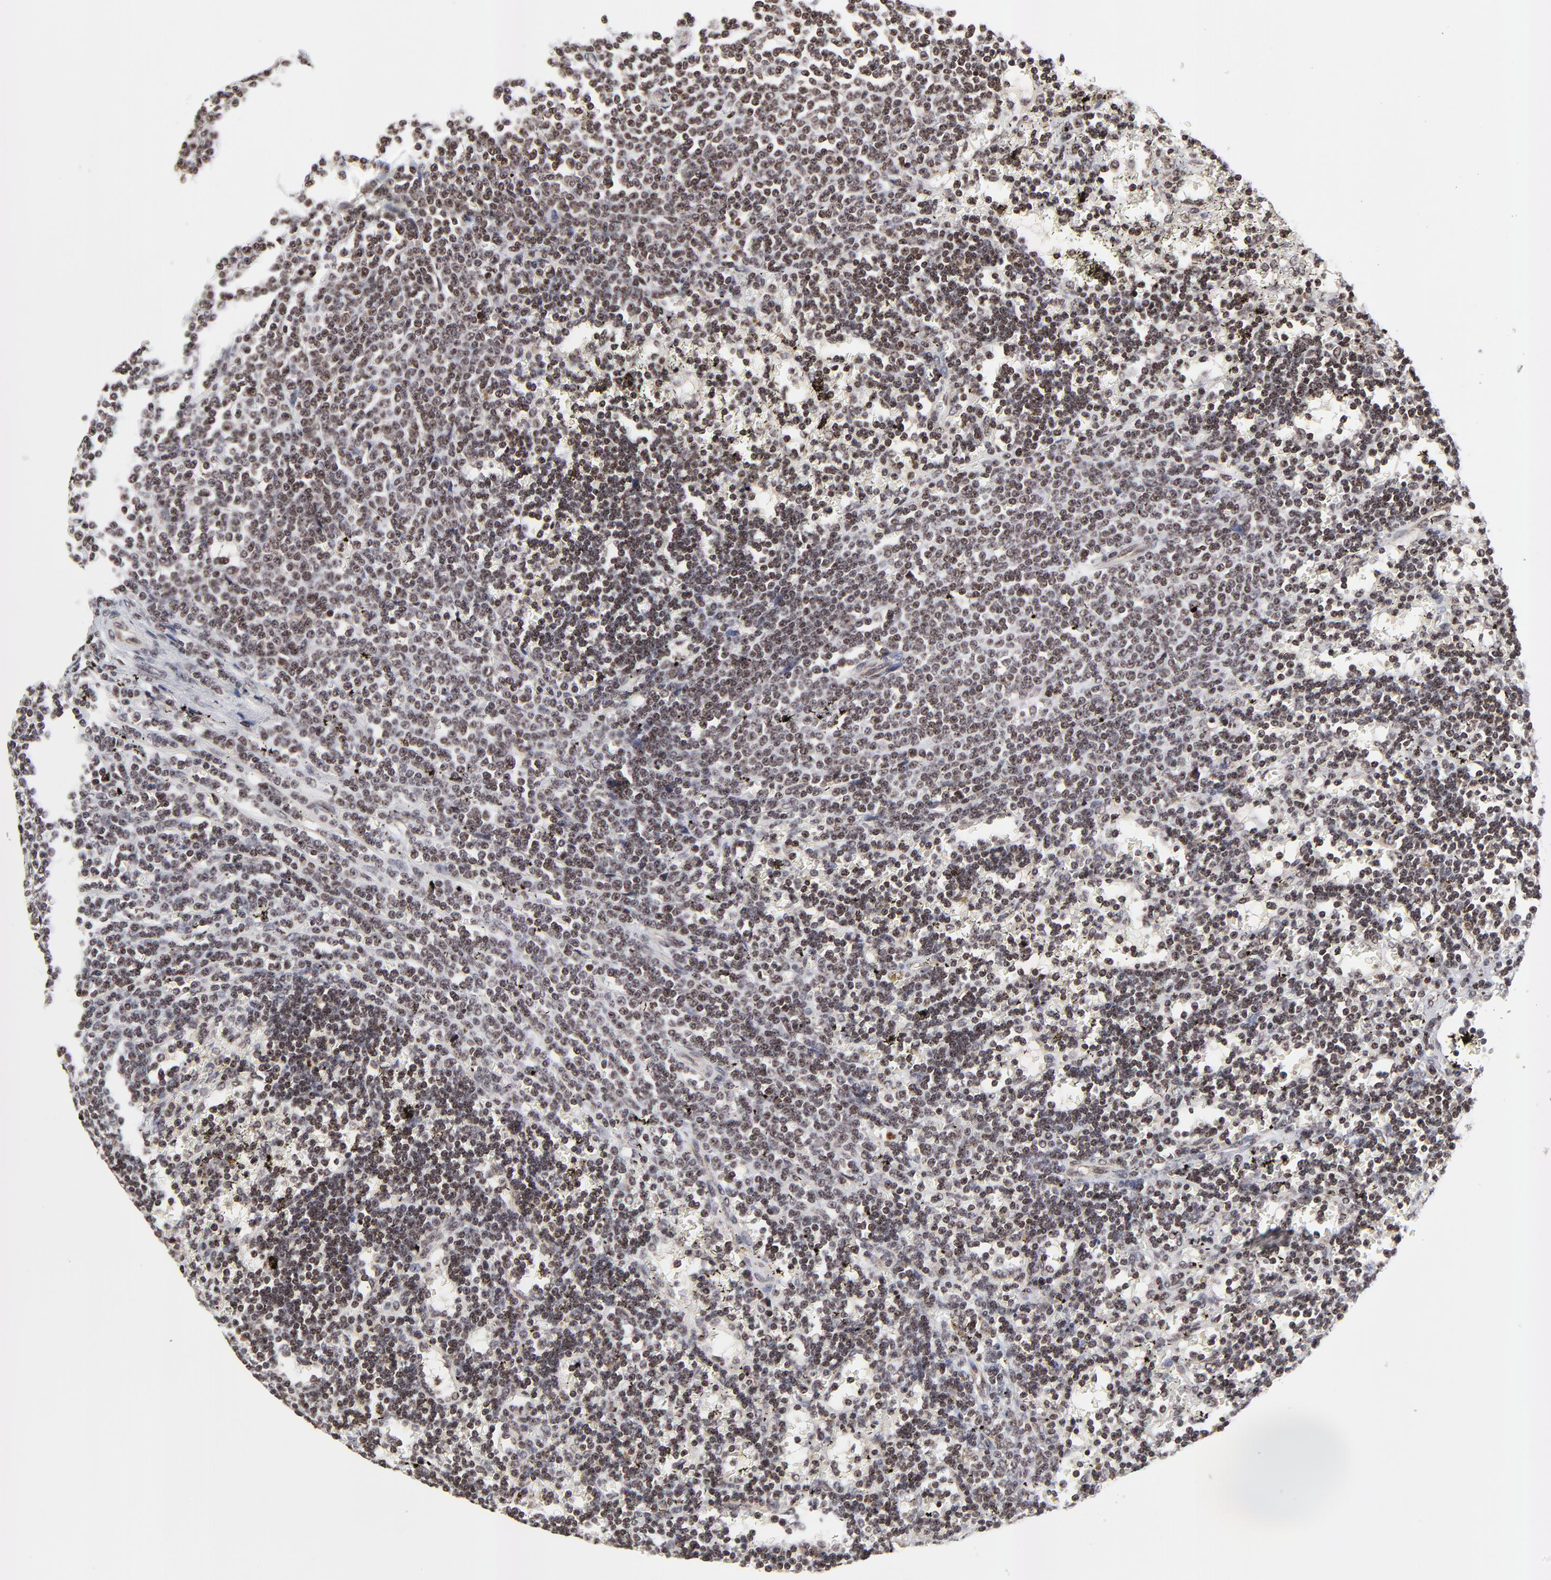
{"staining": {"intensity": "negative", "quantity": "none", "location": "none"}, "tissue": "lymphoma", "cell_type": "Tumor cells", "image_type": "cancer", "snomed": [{"axis": "morphology", "description": "Malignant lymphoma, non-Hodgkin's type, Low grade"}, {"axis": "topography", "description": "Spleen"}], "caption": "This is a image of immunohistochemistry staining of lymphoma, which shows no staining in tumor cells.", "gene": "ZNF777", "patient": {"sex": "male", "age": 60}}